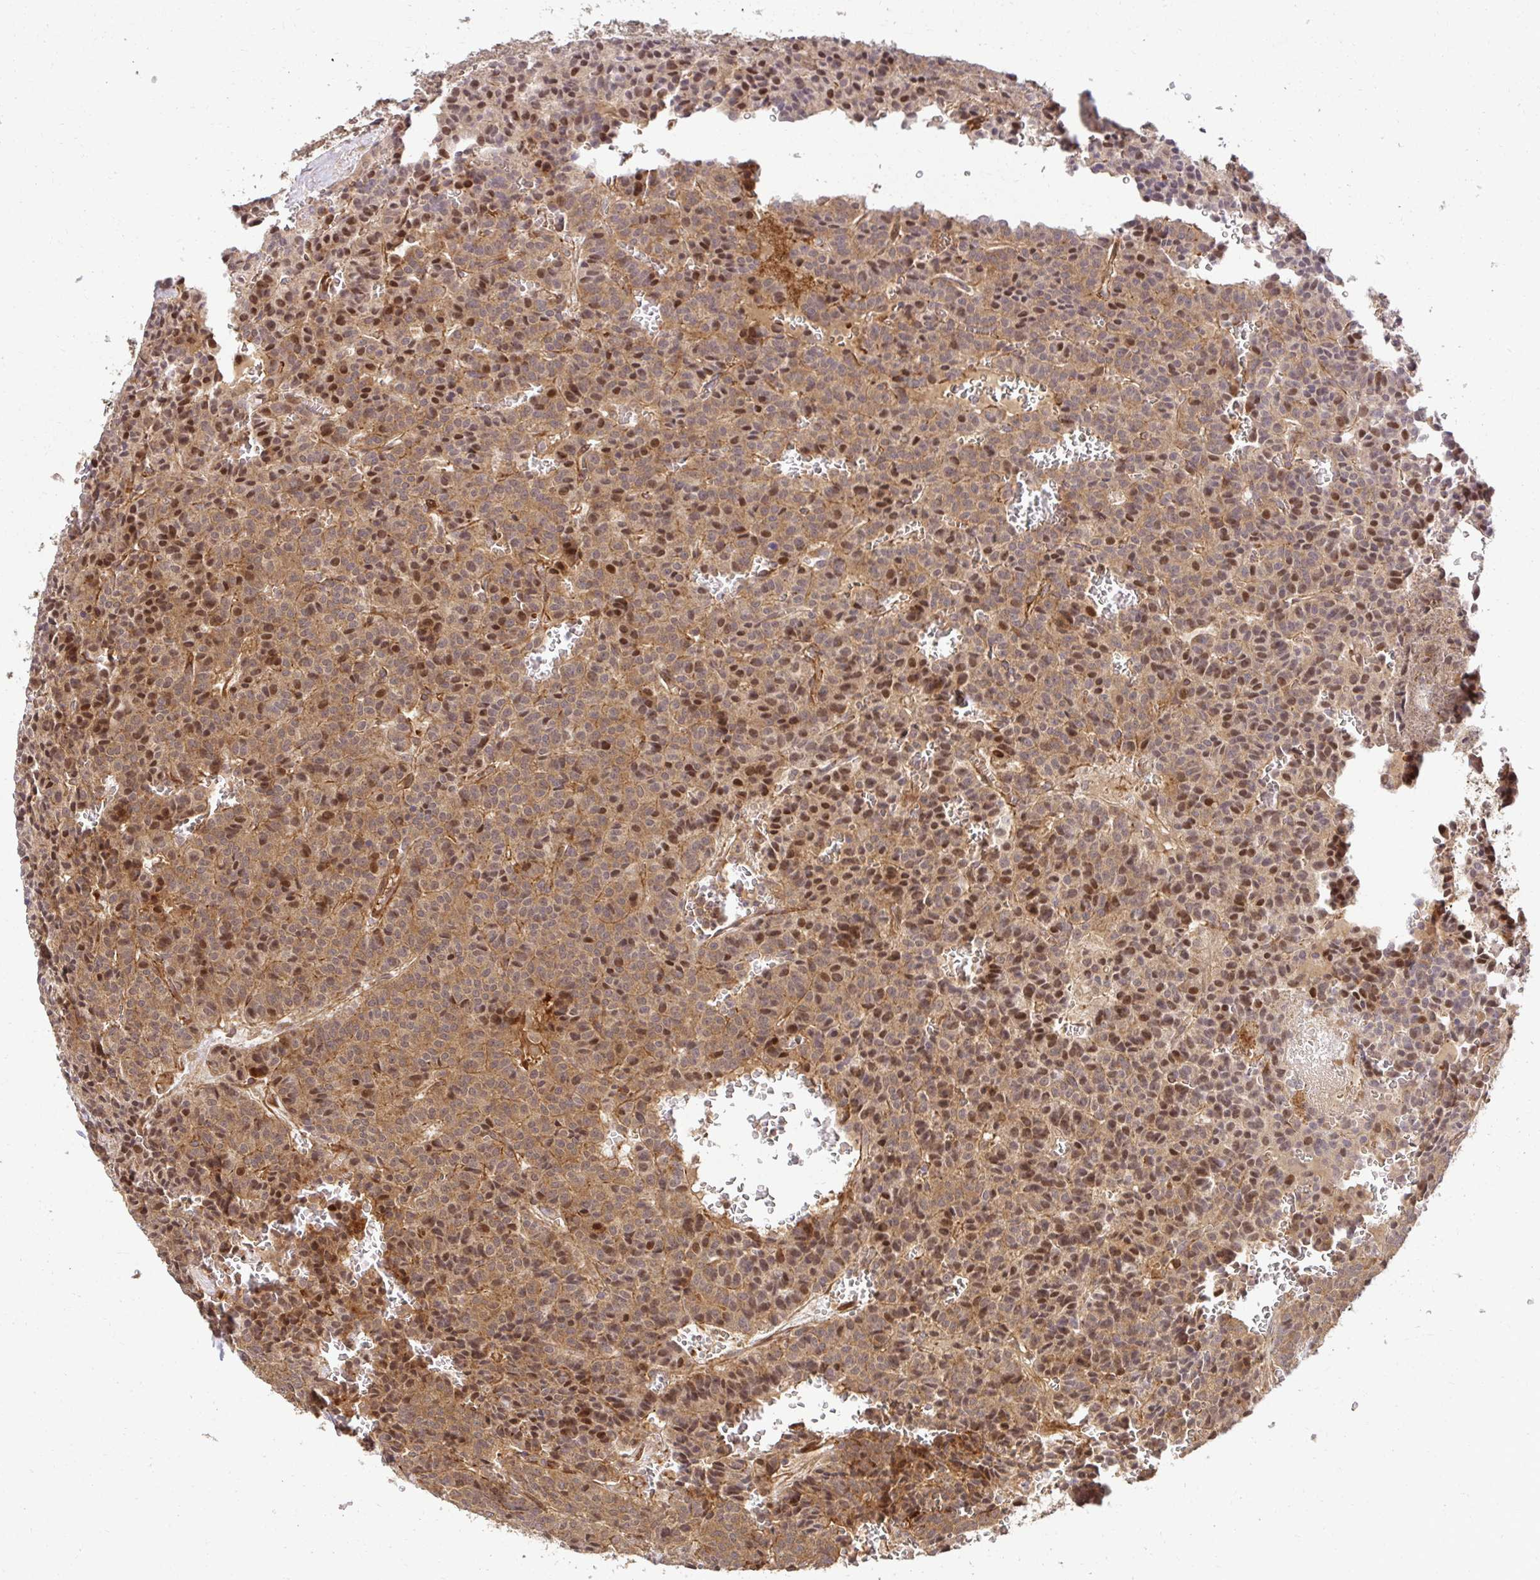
{"staining": {"intensity": "moderate", "quantity": "25%-75%", "location": "cytoplasmic/membranous,nuclear"}, "tissue": "carcinoid", "cell_type": "Tumor cells", "image_type": "cancer", "snomed": [{"axis": "morphology", "description": "Carcinoid, malignant, NOS"}, {"axis": "topography", "description": "Lung"}], "caption": "Human carcinoid (malignant) stained for a protein (brown) exhibits moderate cytoplasmic/membranous and nuclear positive expression in about 25%-75% of tumor cells.", "gene": "PSMA4", "patient": {"sex": "male", "age": 70}}